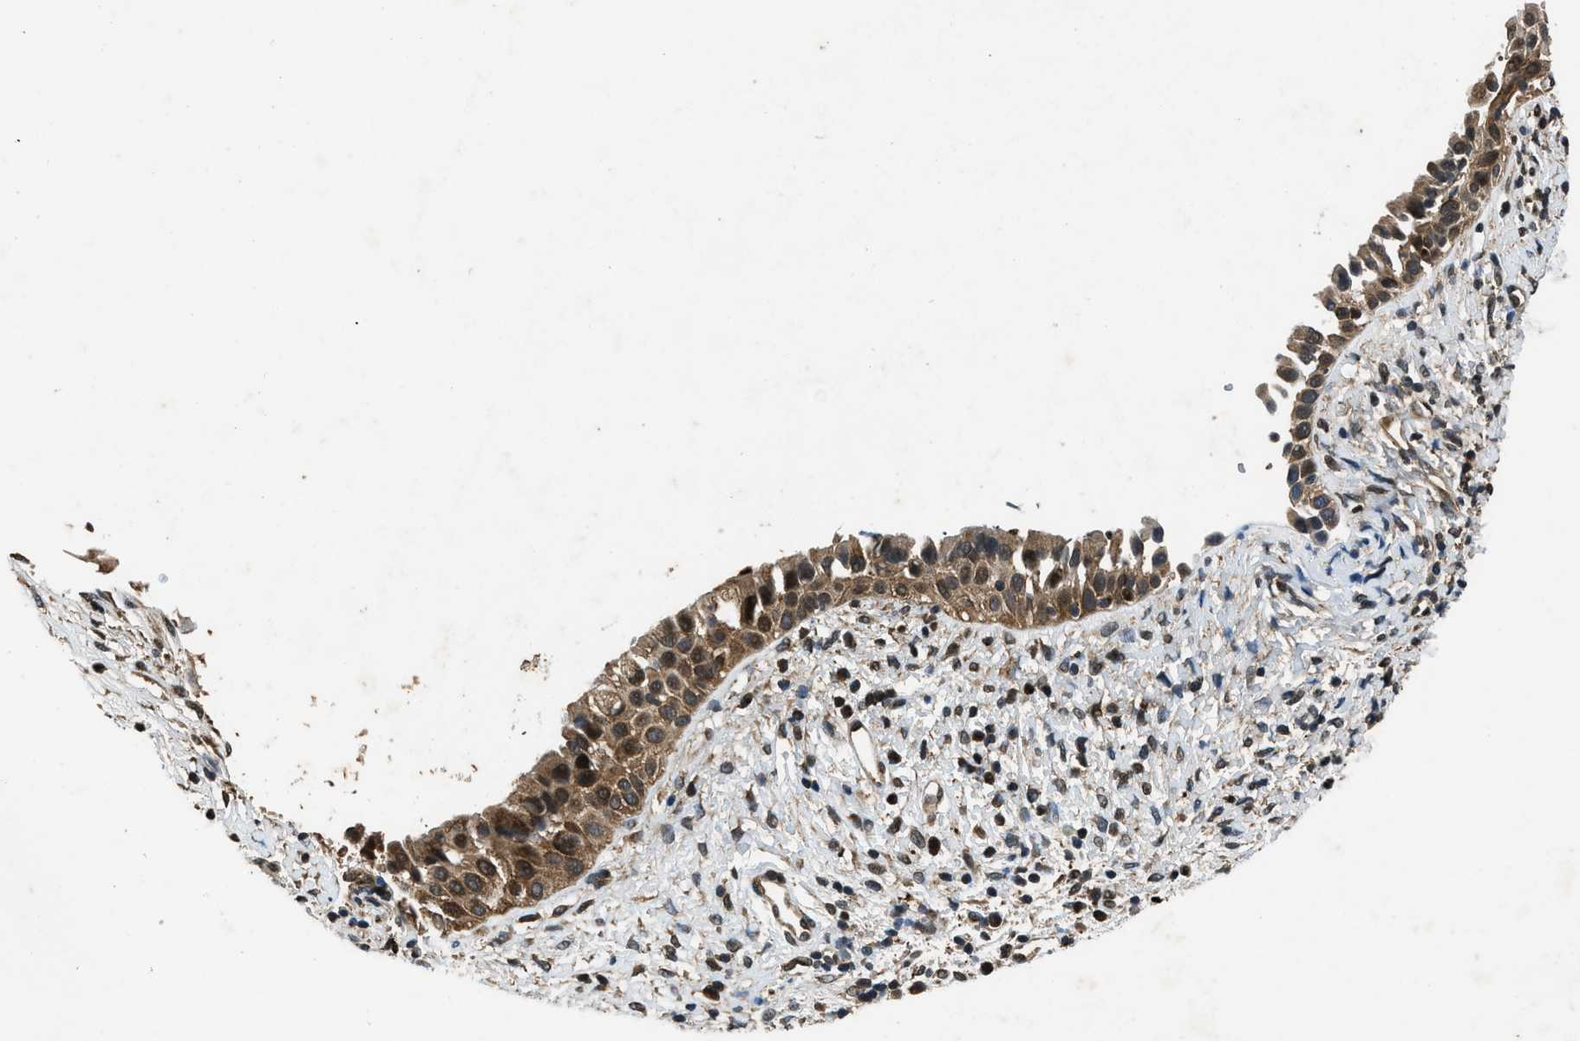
{"staining": {"intensity": "strong", "quantity": ">75%", "location": "cytoplasmic/membranous"}, "tissue": "nasopharynx", "cell_type": "Respiratory epithelial cells", "image_type": "normal", "snomed": [{"axis": "morphology", "description": "Normal tissue, NOS"}, {"axis": "topography", "description": "Nasopharynx"}], "caption": "An IHC image of benign tissue is shown. Protein staining in brown shows strong cytoplasmic/membranous positivity in nasopharynx within respiratory epithelial cells. The staining is performed using DAB (3,3'-diaminobenzidine) brown chromogen to label protein expression. The nuclei are counter-stained blue using hematoxylin.", "gene": "RPS6KB1", "patient": {"sex": "male", "age": 22}}